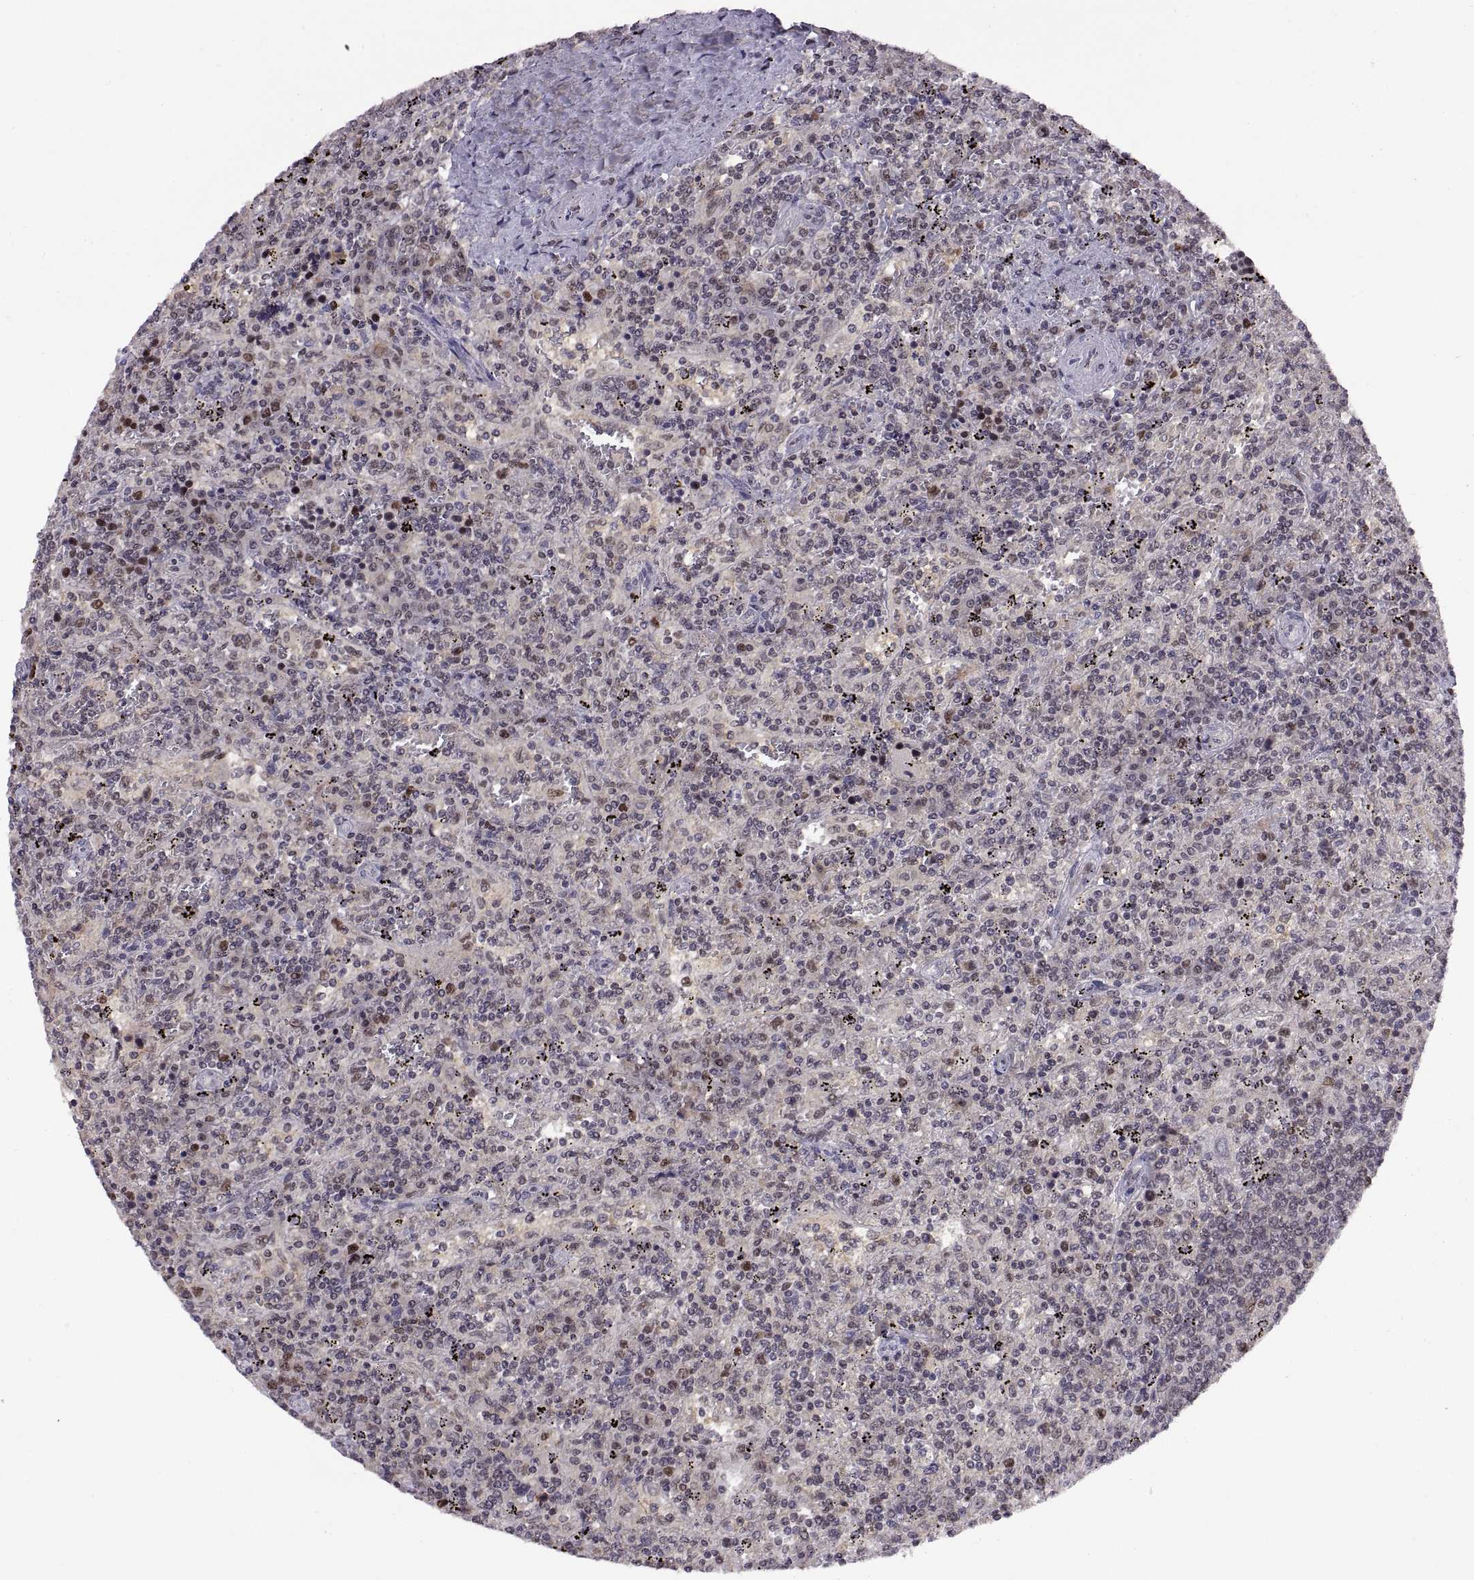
{"staining": {"intensity": "negative", "quantity": "none", "location": "none"}, "tissue": "lymphoma", "cell_type": "Tumor cells", "image_type": "cancer", "snomed": [{"axis": "morphology", "description": "Malignant lymphoma, non-Hodgkin's type, Low grade"}, {"axis": "topography", "description": "Spleen"}], "caption": "High power microscopy photomicrograph of an immunohistochemistry (IHC) micrograph of lymphoma, revealing no significant staining in tumor cells. (DAB immunohistochemistry, high magnification).", "gene": "CHFR", "patient": {"sex": "male", "age": 62}}